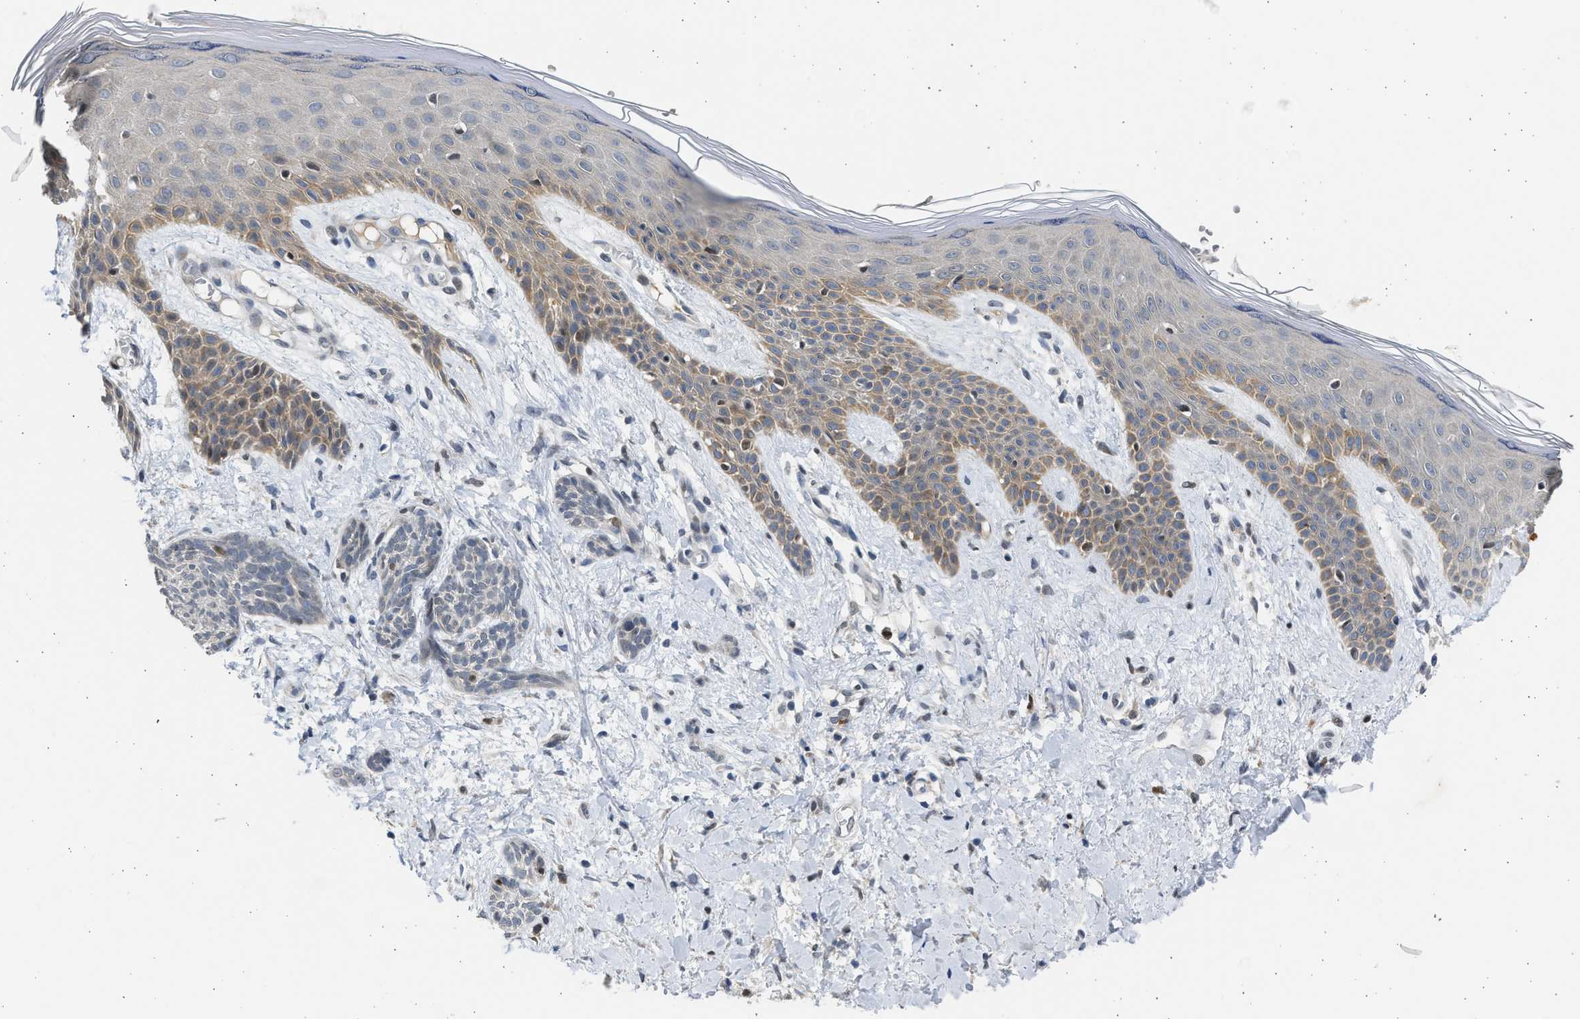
{"staining": {"intensity": "weak", "quantity": "<25%", "location": "cytoplasmic/membranous"}, "tissue": "skin cancer", "cell_type": "Tumor cells", "image_type": "cancer", "snomed": [{"axis": "morphology", "description": "Basal cell carcinoma"}, {"axis": "topography", "description": "Skin"}], "caption": "Tumor cells are negative for brown protein staining in skin cancer. The staining was performed using DAB (3,3'-diaminobenzidine) to visualize the protein expression in brown, while the nuclei were stained in blue with hematoxylin (Magnification: 20x).", "gene": "HMGN3", "patient": {"sex": "female", "age": 59}}